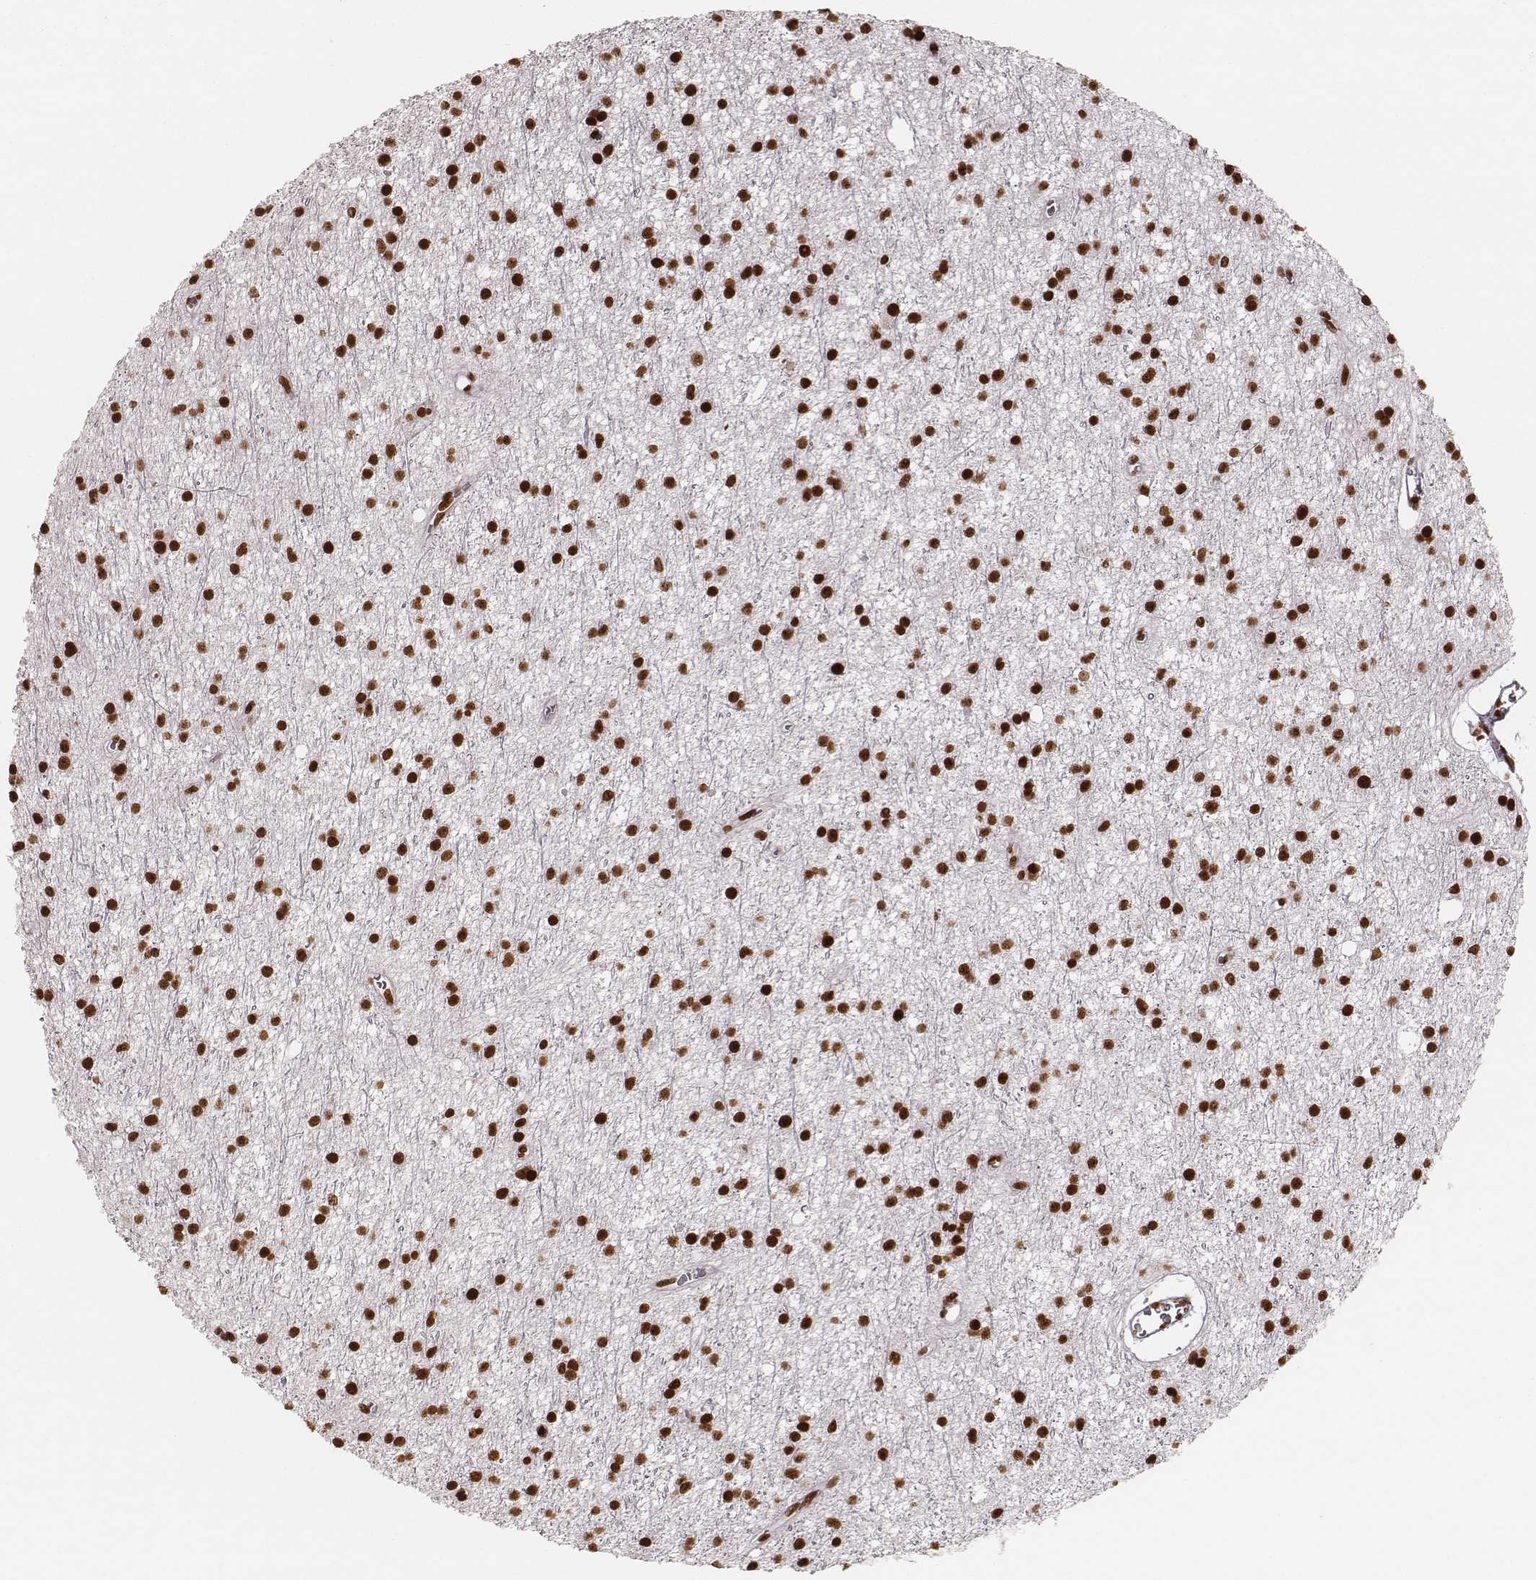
{"staining": {"intensity": "strong", "quantity": ">75%", "location": "nuclear"}, "tissue": "glioma", "cell_type": "Tumor cells", "image_type": "cancer", "snomed": [{"axis": "morphology", "description": "Glioma, malignant, Low grade"}, {"axis": "topography", "description": "Brain"}], "caption": "Brown immunohistochemical staining in malignant glioma (low-grade) reveals strong nuclear staining in approximately >75% of tumor cells. (DAB (3,3'-diaminobenzidine) IHC with brightfield microscopy, high magnification).", "gene": "PARP1", "patient": {"sex": "male", "age": 27}}